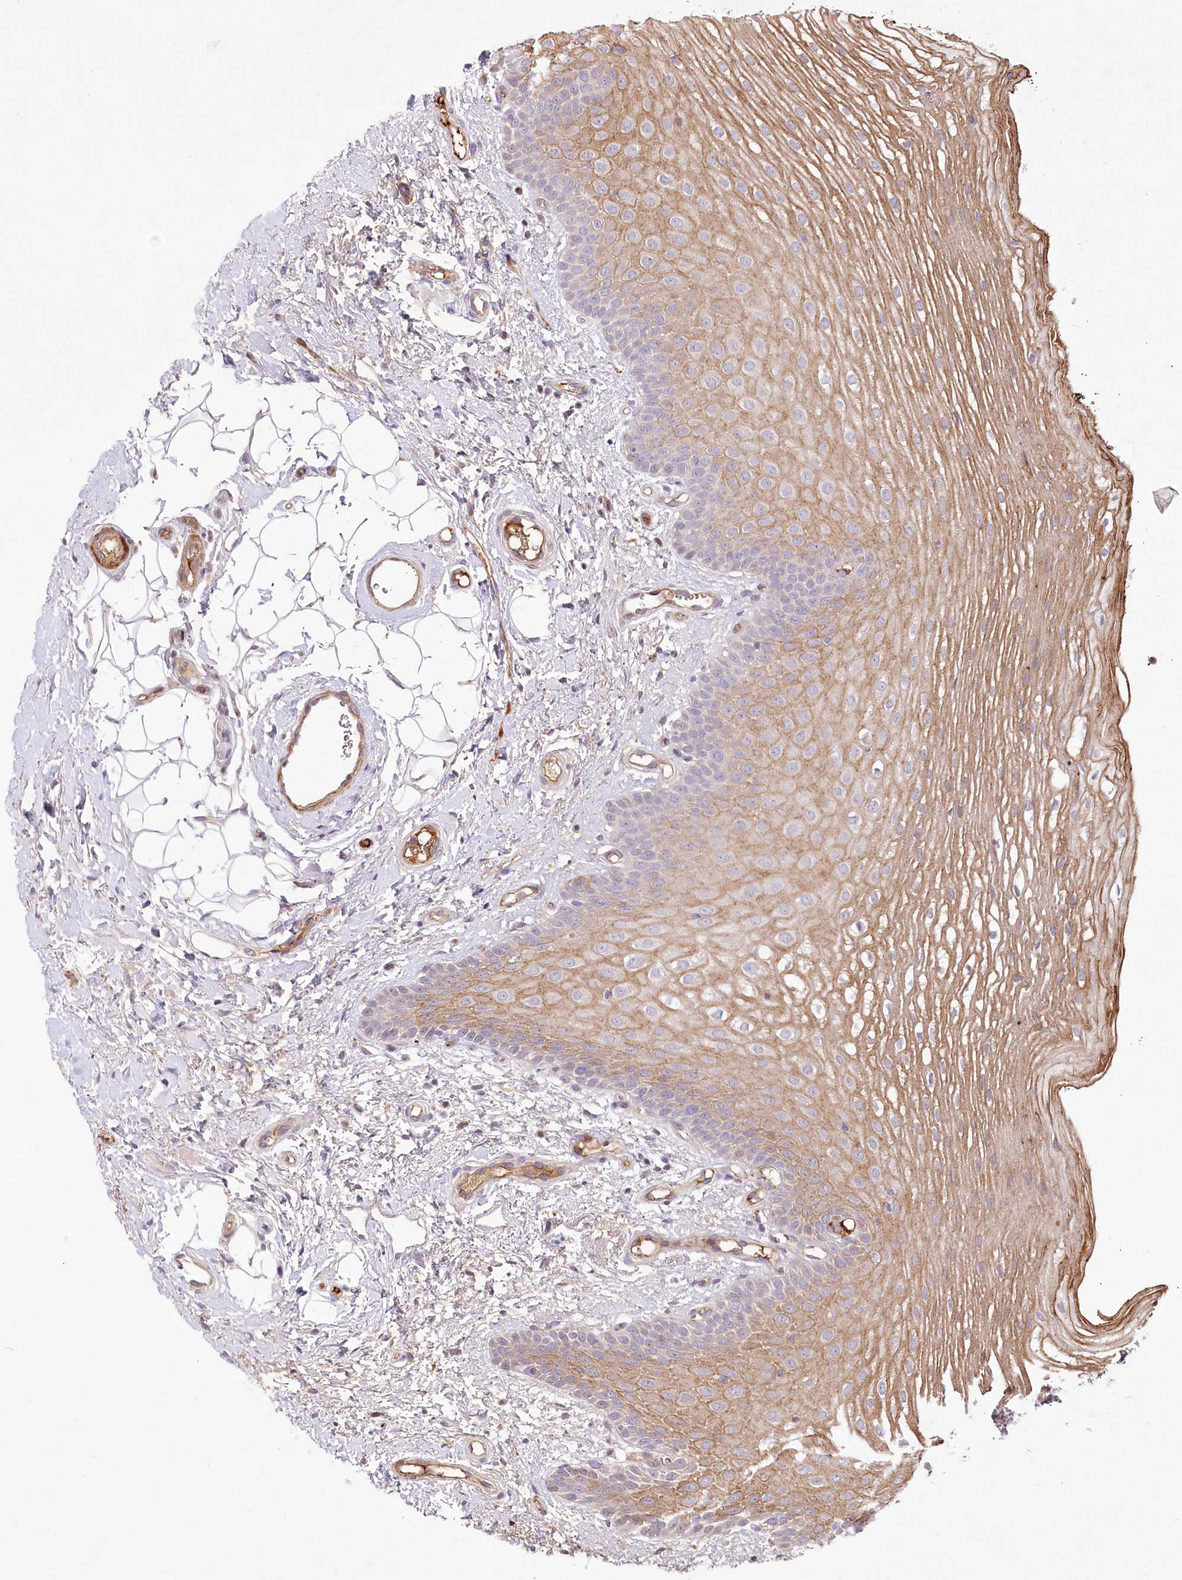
{"staining": {"intensity": "moderate", "quantity": "25%-75%", "location": "cytoplasmic/membranous"}, "tissue": "oral mucosa", "cell_type": "Squamous epithelial cells", "image_type": "normal", "snomed": [{"axis": "morphology", "description": "No evidence of malignacy"}, {"axis": "topography", "description": "Oral tissue"}, {"axis": "topography", "description": "Head-Neck"}], "caption": "Human oral mucosa stained for a protein (brown) reveals moderate cytoplasmic/membranous positive expression in approximately 25%-75% of squamous epithelial cells.", "gene": "PSTK", "patient": {"sex": "male", "age": 68}}